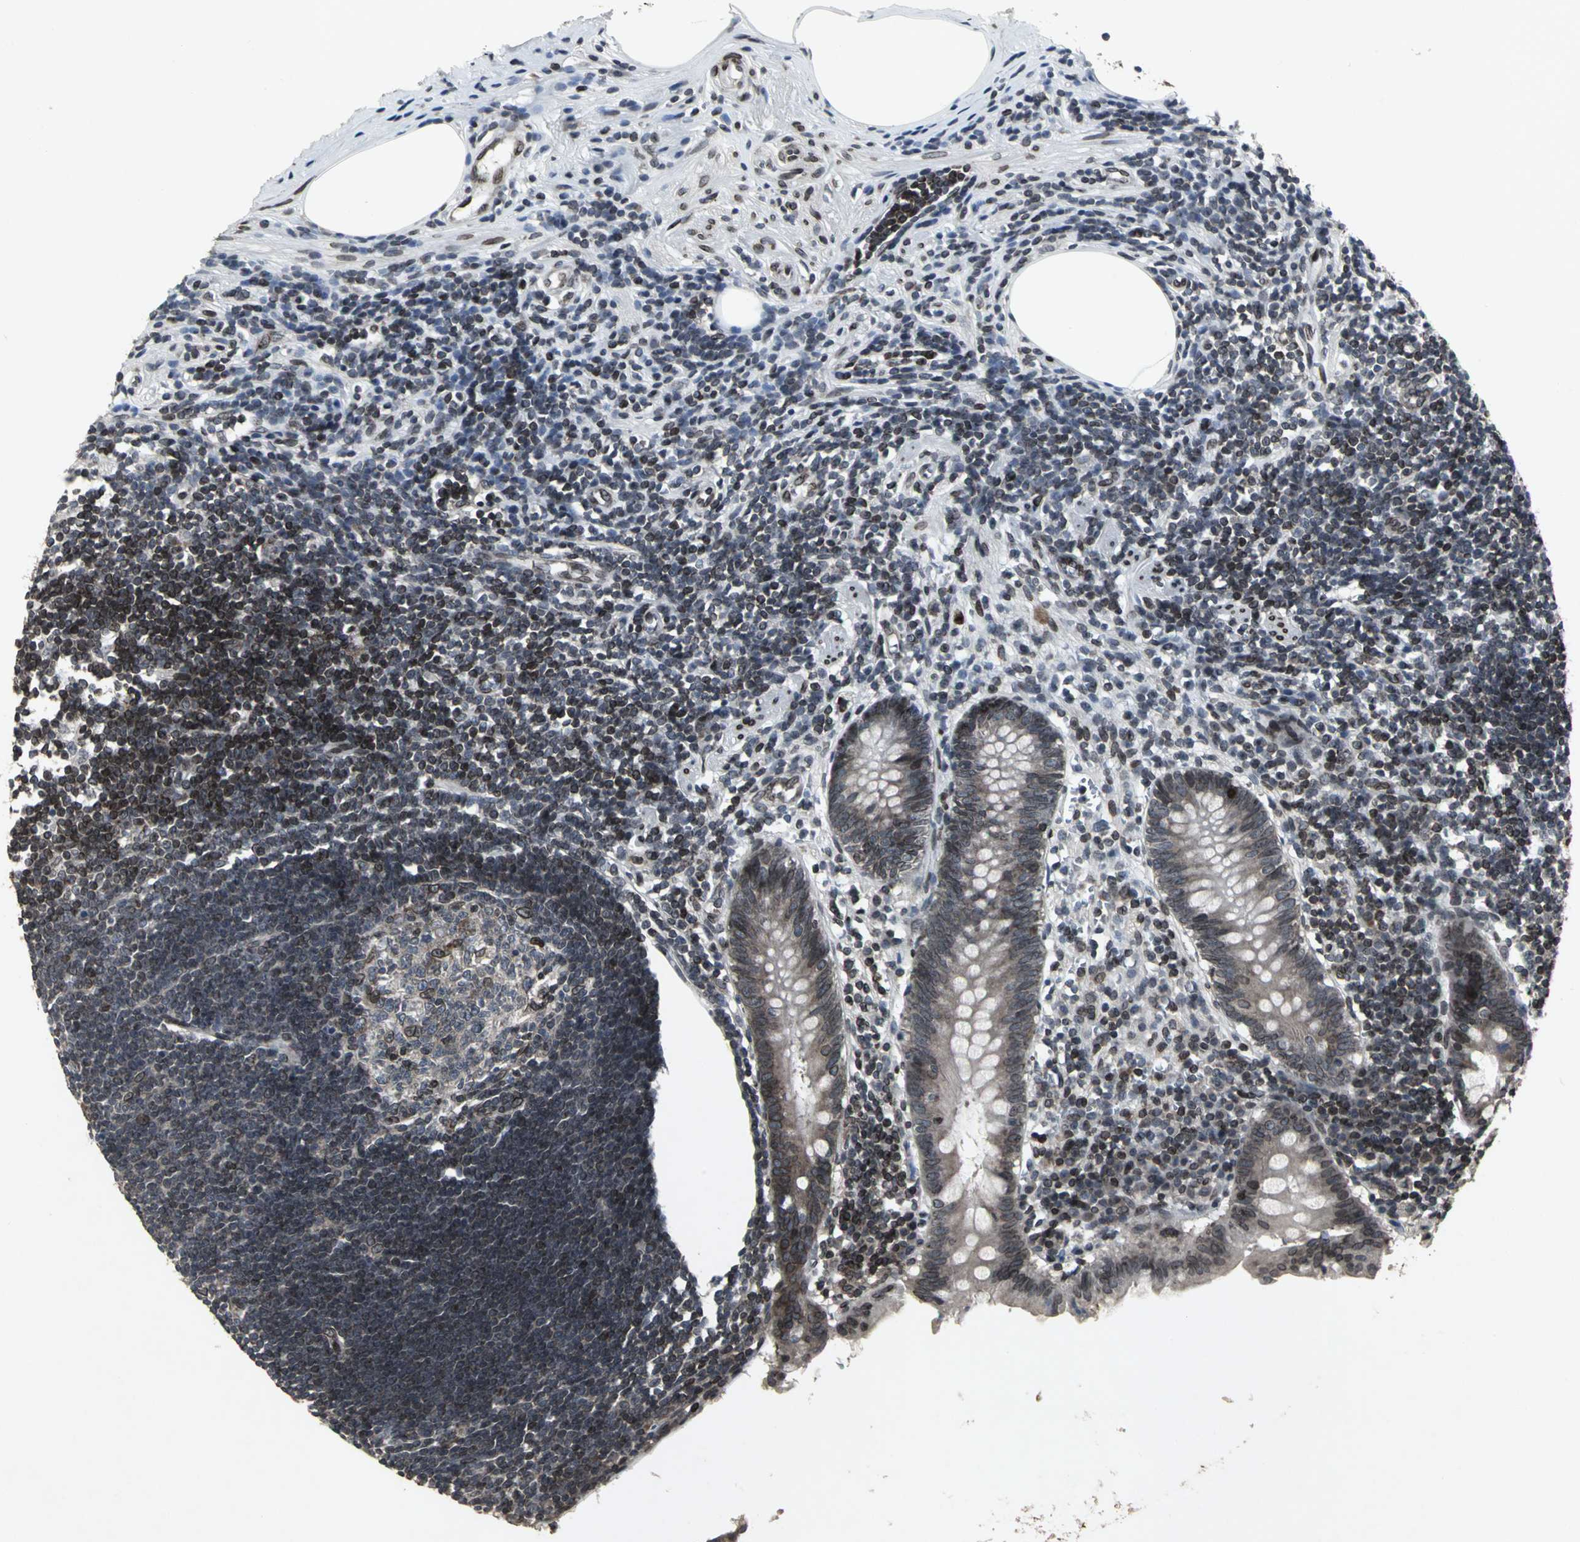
{"staining": {"intensity": "moderate", "quantity": "<25%", "location": "cytoplasmic/membranous,nuclear"}, "tissue": "appendix", "cell_type": "Glandular cells", "image_type": "normal", "snomed": [{"axis": "morphology", "description": "Normal tissue, NOS"}, {"axis": "topography", "description": "Appendix"}], "caption": "A high-resolution image shows IHC staining of benign appendix, which shows moderate cytoplasmic/membranous,nuclear positivity in about <25% of glandular cells.", "gene": "SH2B3", "patient": {"sex": "female", "age": 50}}